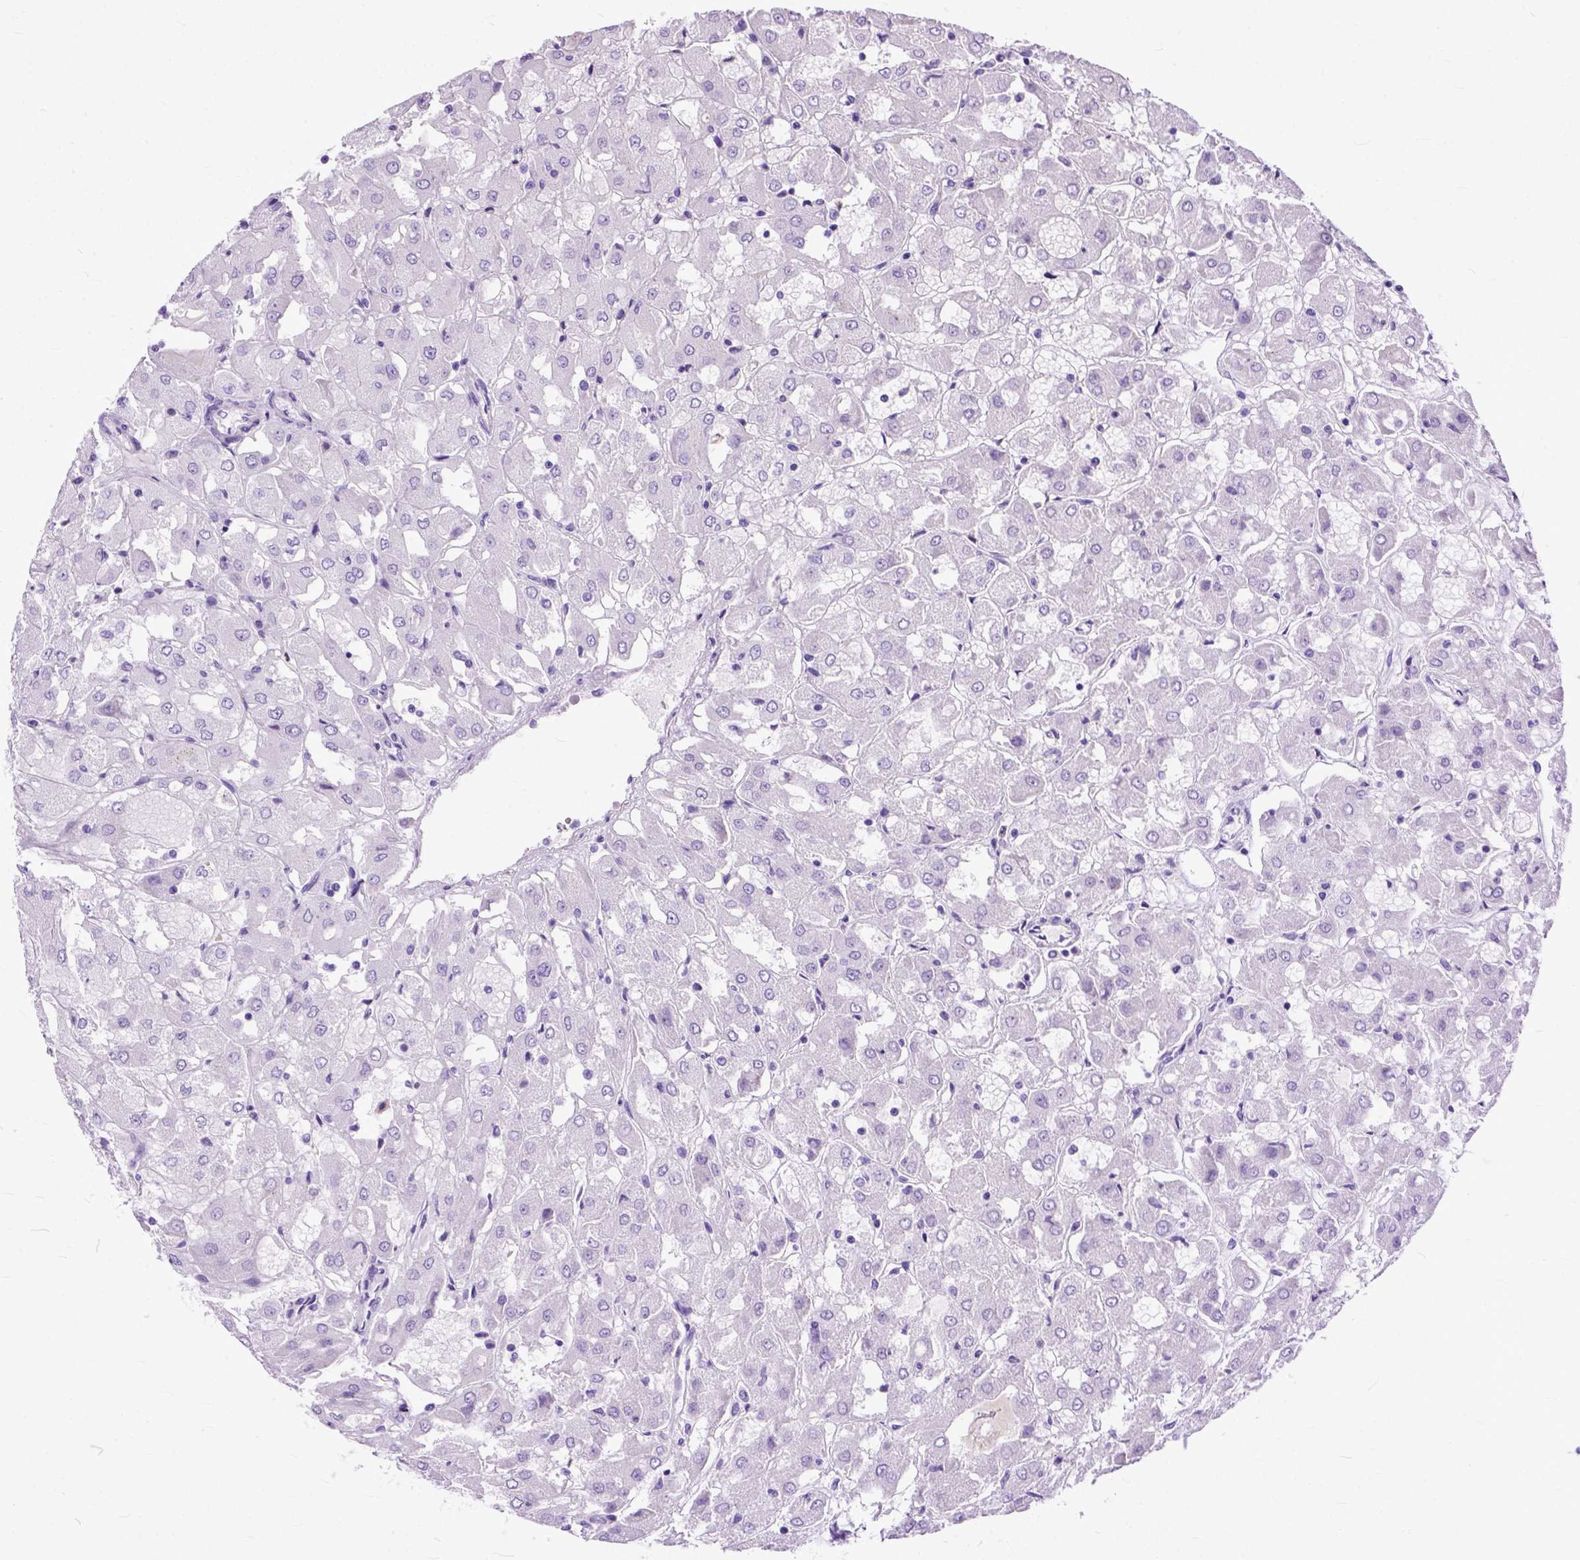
{"staining": {"intensity": "negative", "quantity": "none", "location": "none"}, "tissue": "renal cancer", "cell_type": "Tumor cells", "image_type": "cancer", "snomed": [{"axis": "morphology", "description": "Adenocarcinoma, NOS"}, {"axis": "topography", "description": "Kidney"}], "caption": "DAB (3,3'-diaminobenzidine) immunohistochemical staining of adenocarcinoma (renal) shows no significant positivity in tumor cells.", "gene": "GNGT1", "patient": {"sex": "male", "age": 72}}